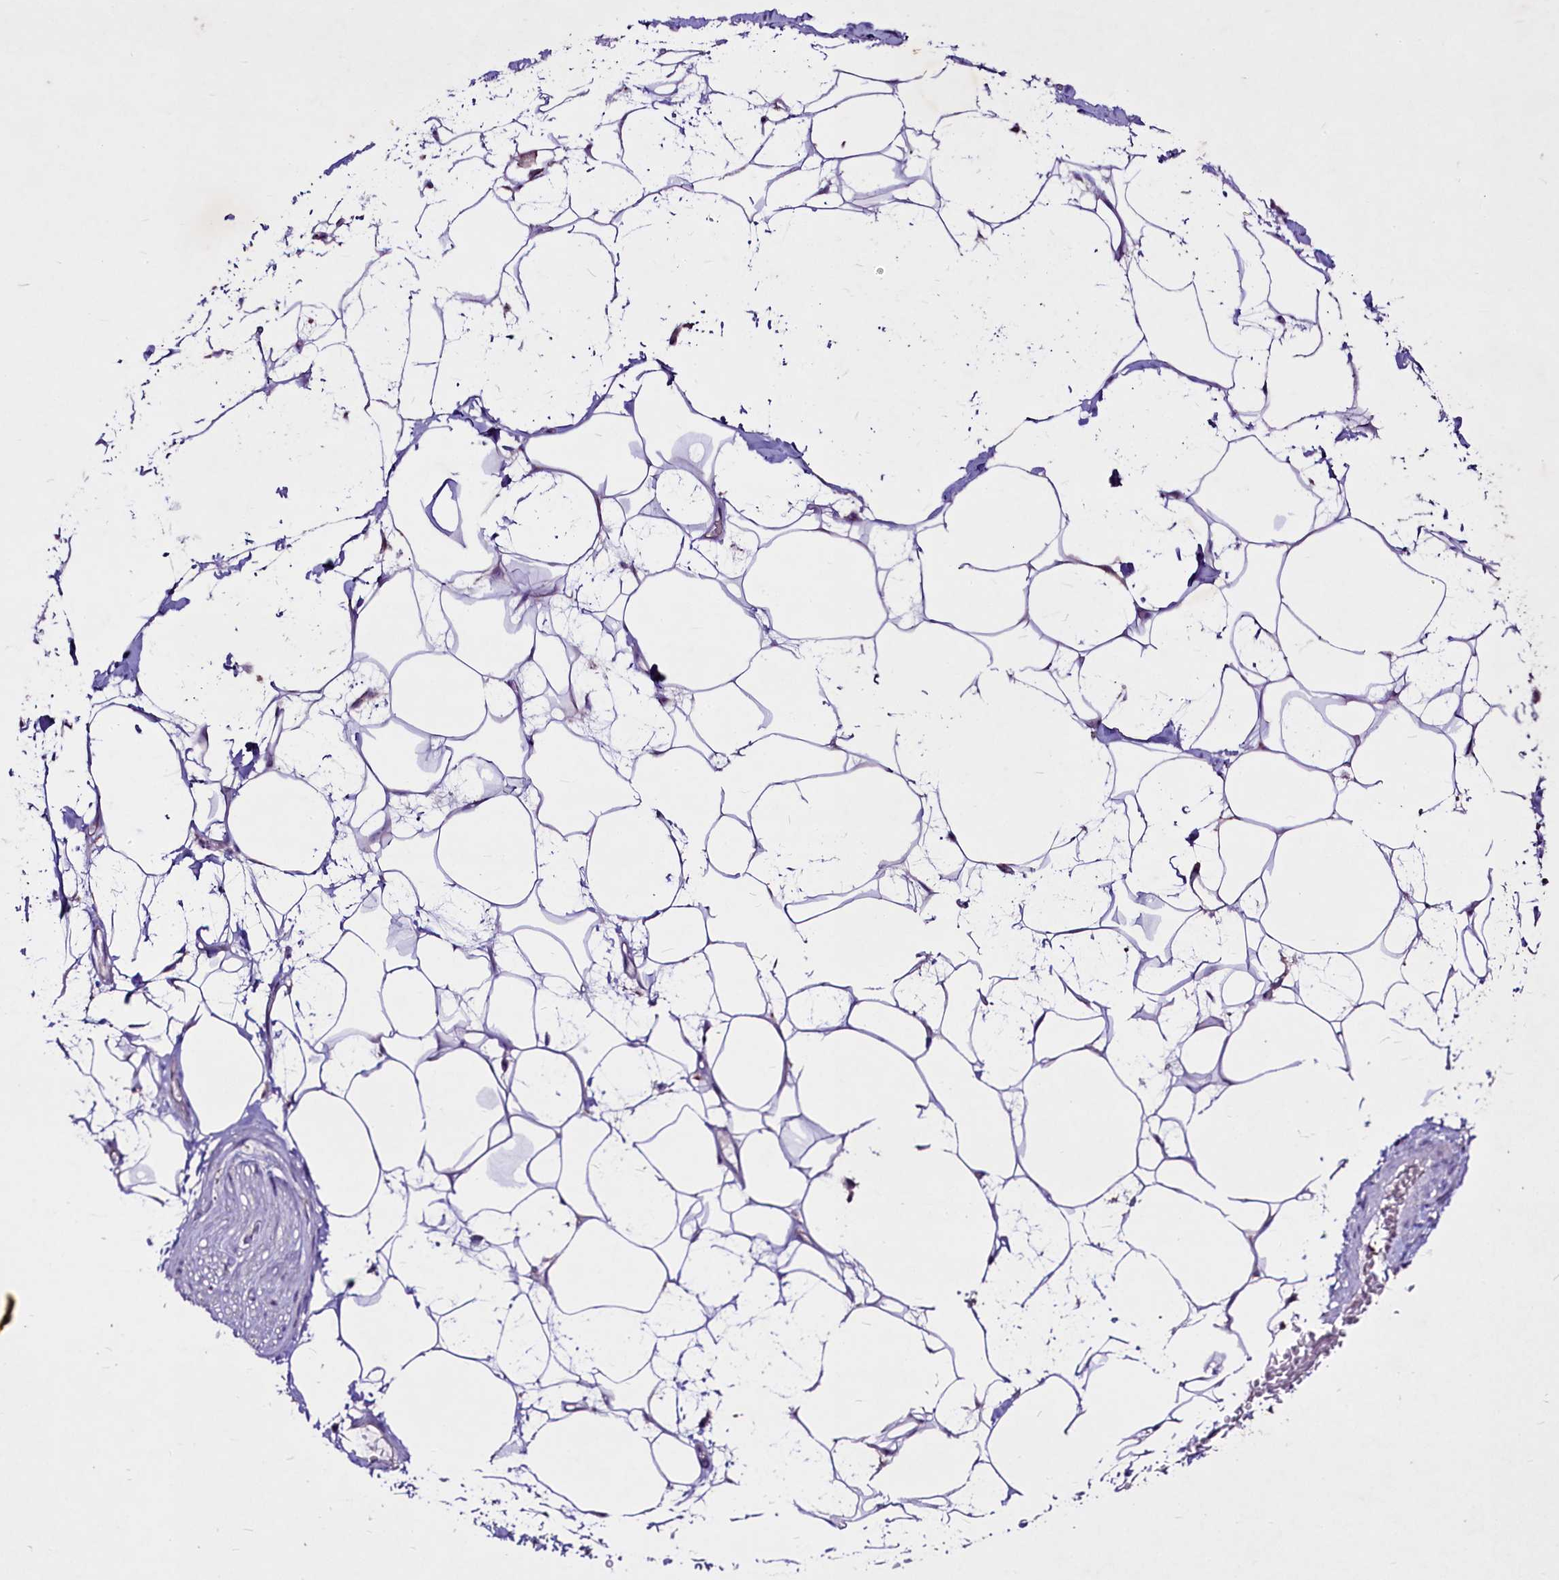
{"staining": {"intensity": "negative", "quantity": "none", "location": "none"}, "tissue": "adipose tissue", "cell_type": "Adipocytes", "image_type": "normal", "snomed": [{"axis": "morphology", "description": "Normal tissue, NOS"}, {"axis": "morphology", "description": "Adenocarcinoma, NOS"}, {"axis": "topography", "description": "Rectum"}, {"axis": "topography", "description": "Vagina"}, {"axis": "topography", "description": "Peripheral nerve tissue"}], "caption": "Protein analysis of normal adipose tissue reveals no significant staining in adipocytes. Brightfield microscopy of immunohistochemistry (IHC) stained with DAB (brown) and hematoxylin (blue), captured at high magnification.", "gene": "FAM209B", "patient": {"sex": "female", "age": 71}}